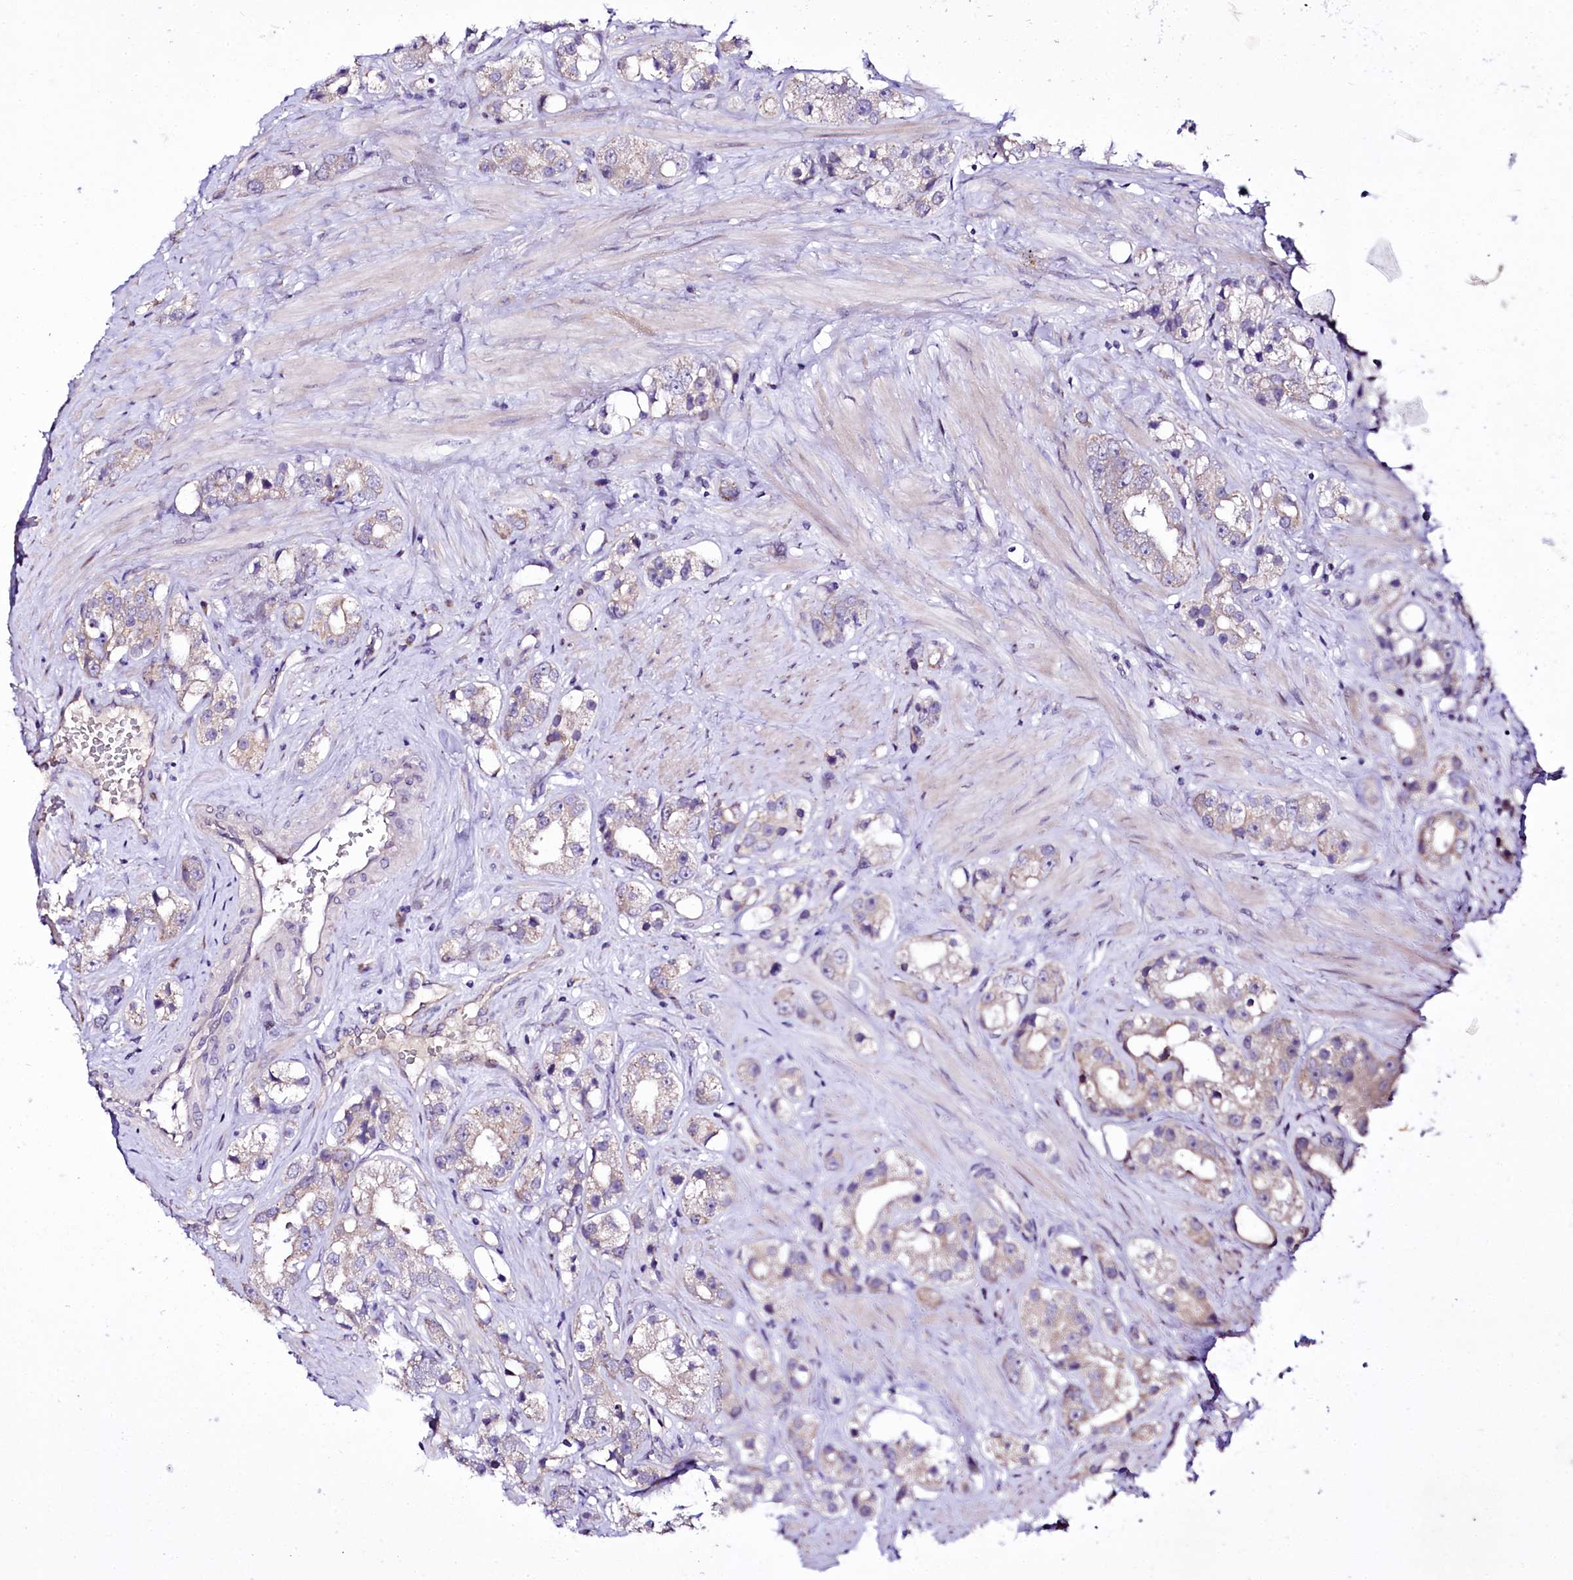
{"staining": {"intensity": "weak", "quantity": "<25%", "location": "cytoplasmic/membranous"}, "tissue": "prostate cancer", "cell_type": "Tumor cells", "image_type": "cancer", "snomed": [{"axis": "morphology", "description": "Adenocarcinoma, NOS"}, {"axis": "topography", "description": "Prostate"}], "caption": "Protein analysis of prostate adenocarcinoma demonstrates no significant expression in tumor cells.", "gene": "ZC3H12C", "patient": {"sex": "male", "age": 79}}